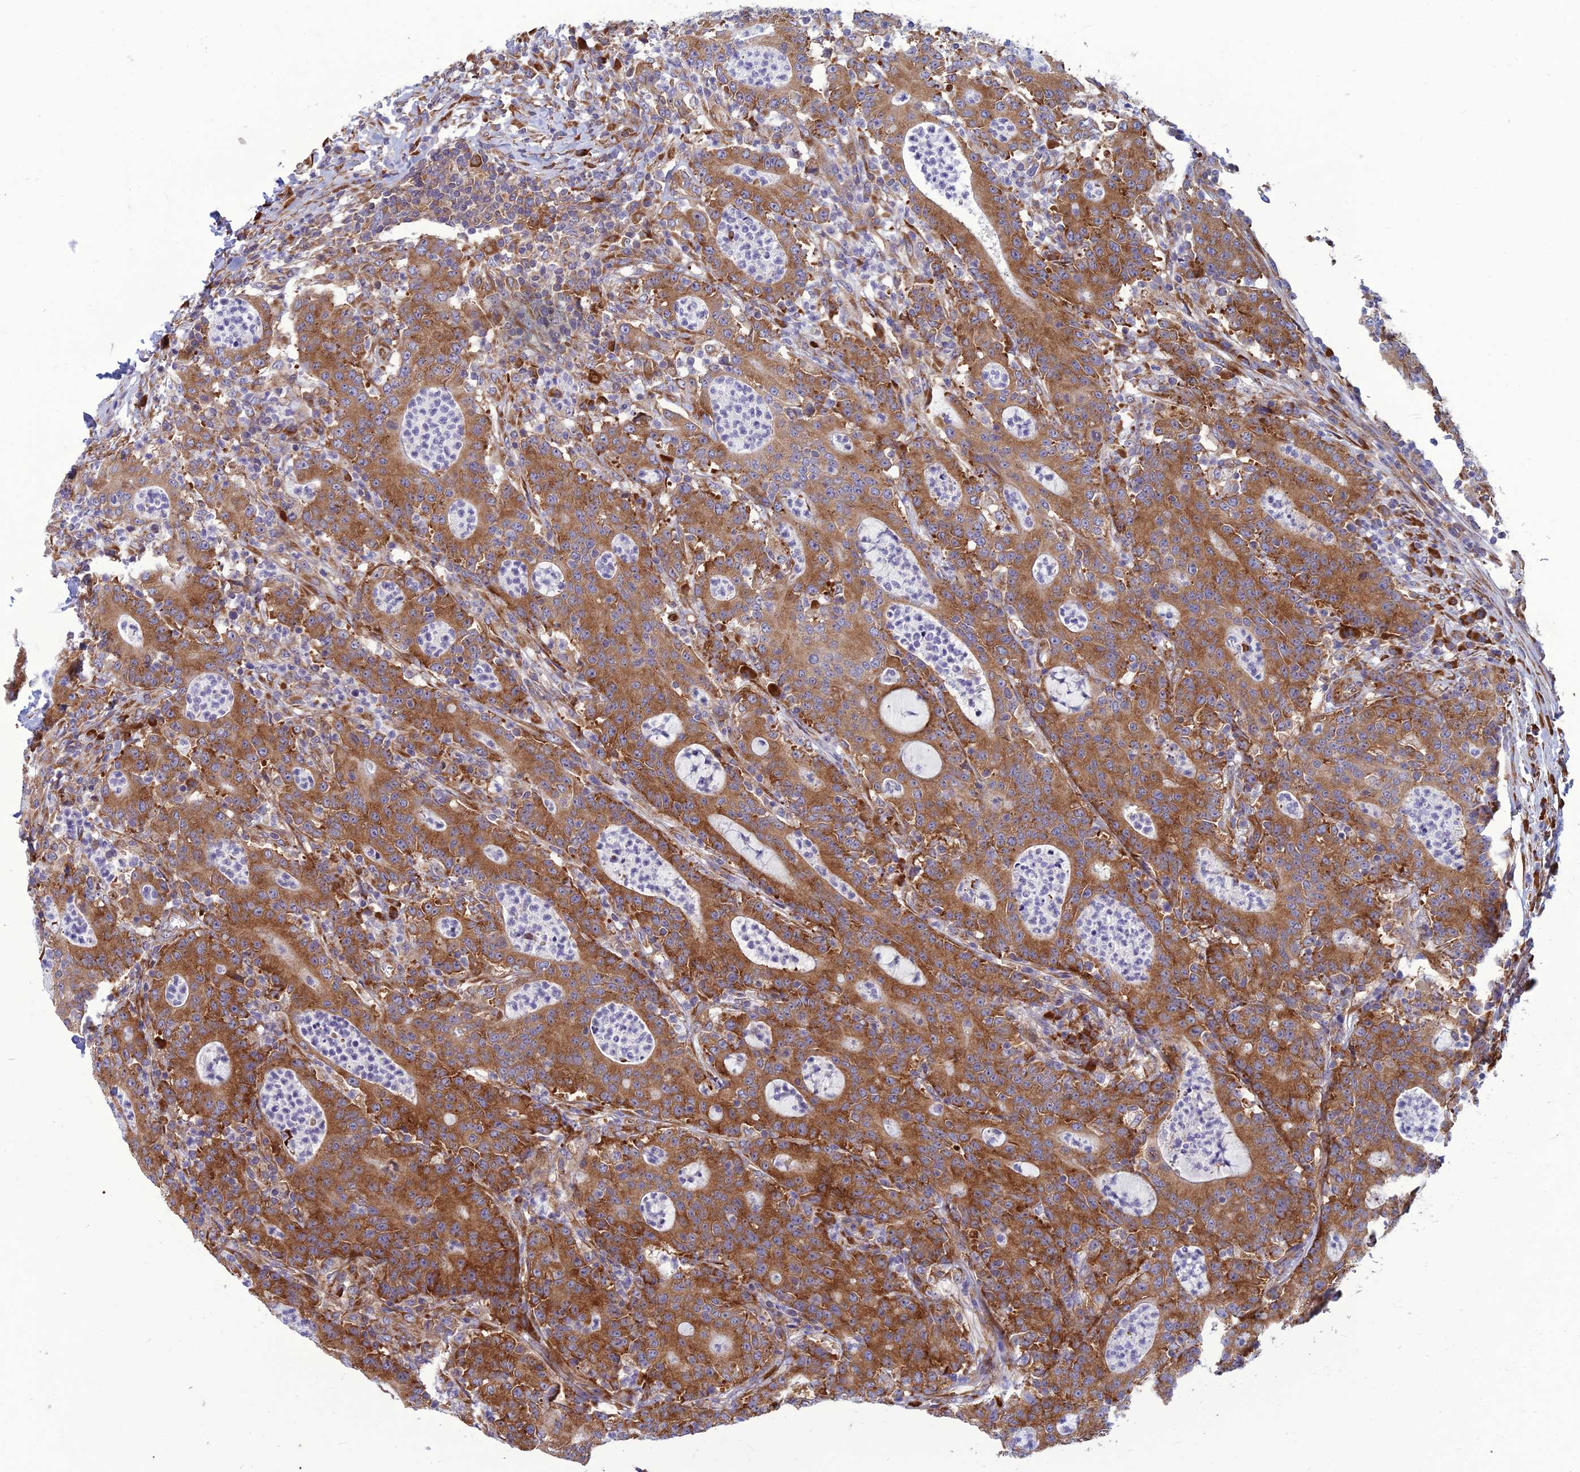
{"staining": {"intensity": "moderate", "quantity": ">75%", "location": "cytoplasmic/membranous"}, "tissue": "colorectal cancer", "cell_type": "Tumor cells", "image_type": "cancer", "snomed": [{"axis": "morphology", "description": "Adenocarcinoma, NOS"}, {"axis": "topography", "description": "Colon"}], "caption": "The immunohistochemical stain highlights moderate cytoplasmic/membranous staining in tumor cells of adenocarcinoma (colorectal) tissue.", "gene": "RPL17-C18orf32", "patient": {"sex": "male", "age": 83}}